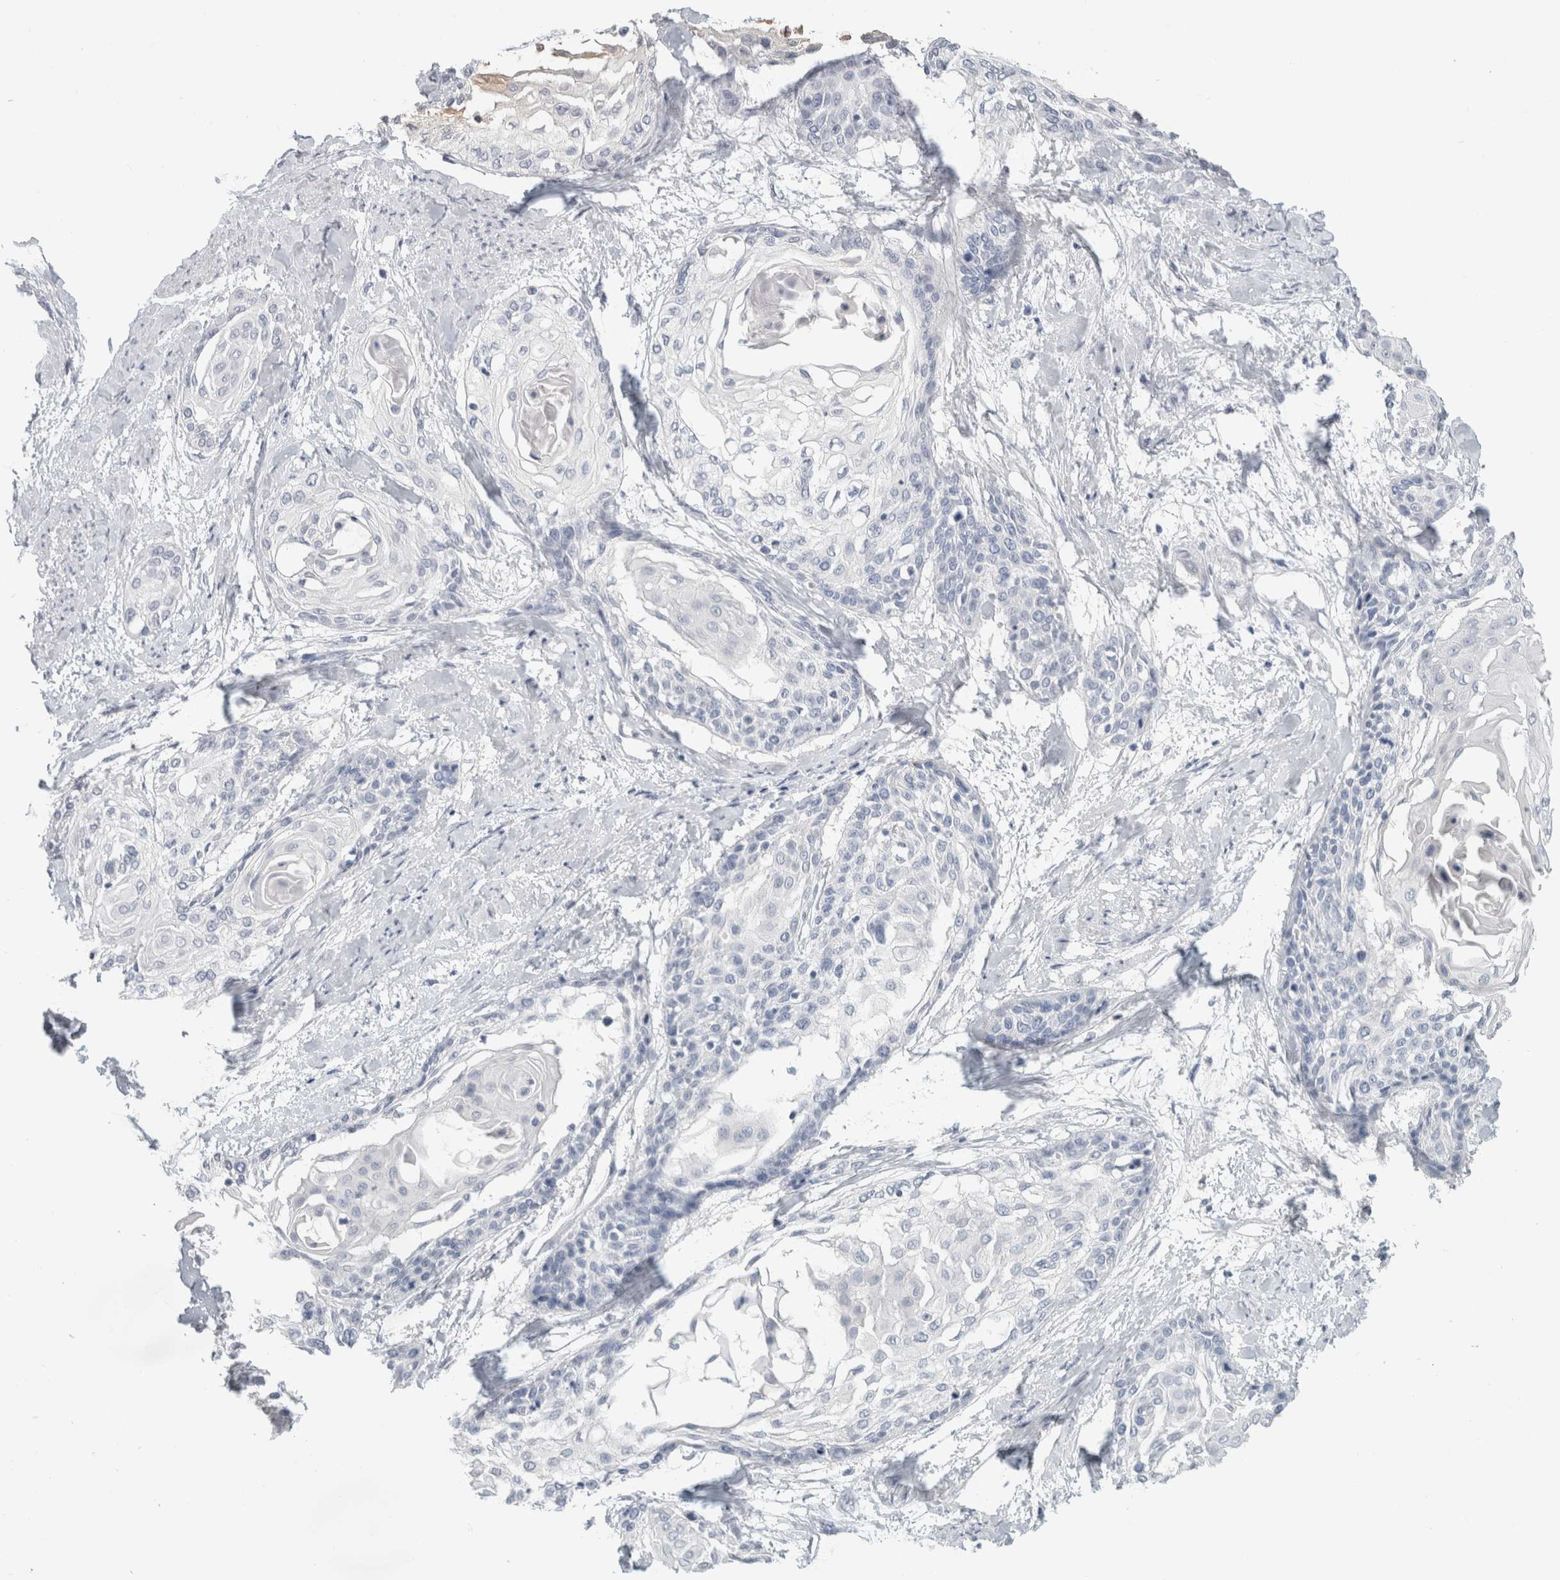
{"staining": {"intensity": "negative", "quantity": "none", "location": "none"}, "tissue": "cervical cancer", "cell_type": "Tumor cells", "image_type": "cancer", "snomed": [{"axis": "morphology", "description": "Squamous cell carcinoma, NOS"}, {"axis": "topography", "description": "Cervix"}], "caption": "Immunohistochemistry image of human cervical cancer (squamous cell carcinoma) stained for a protein (brown), which displays no staining in tumor cells.", "gene": "SLC6A1", "patient": {"sex": "female", "age": 57}}